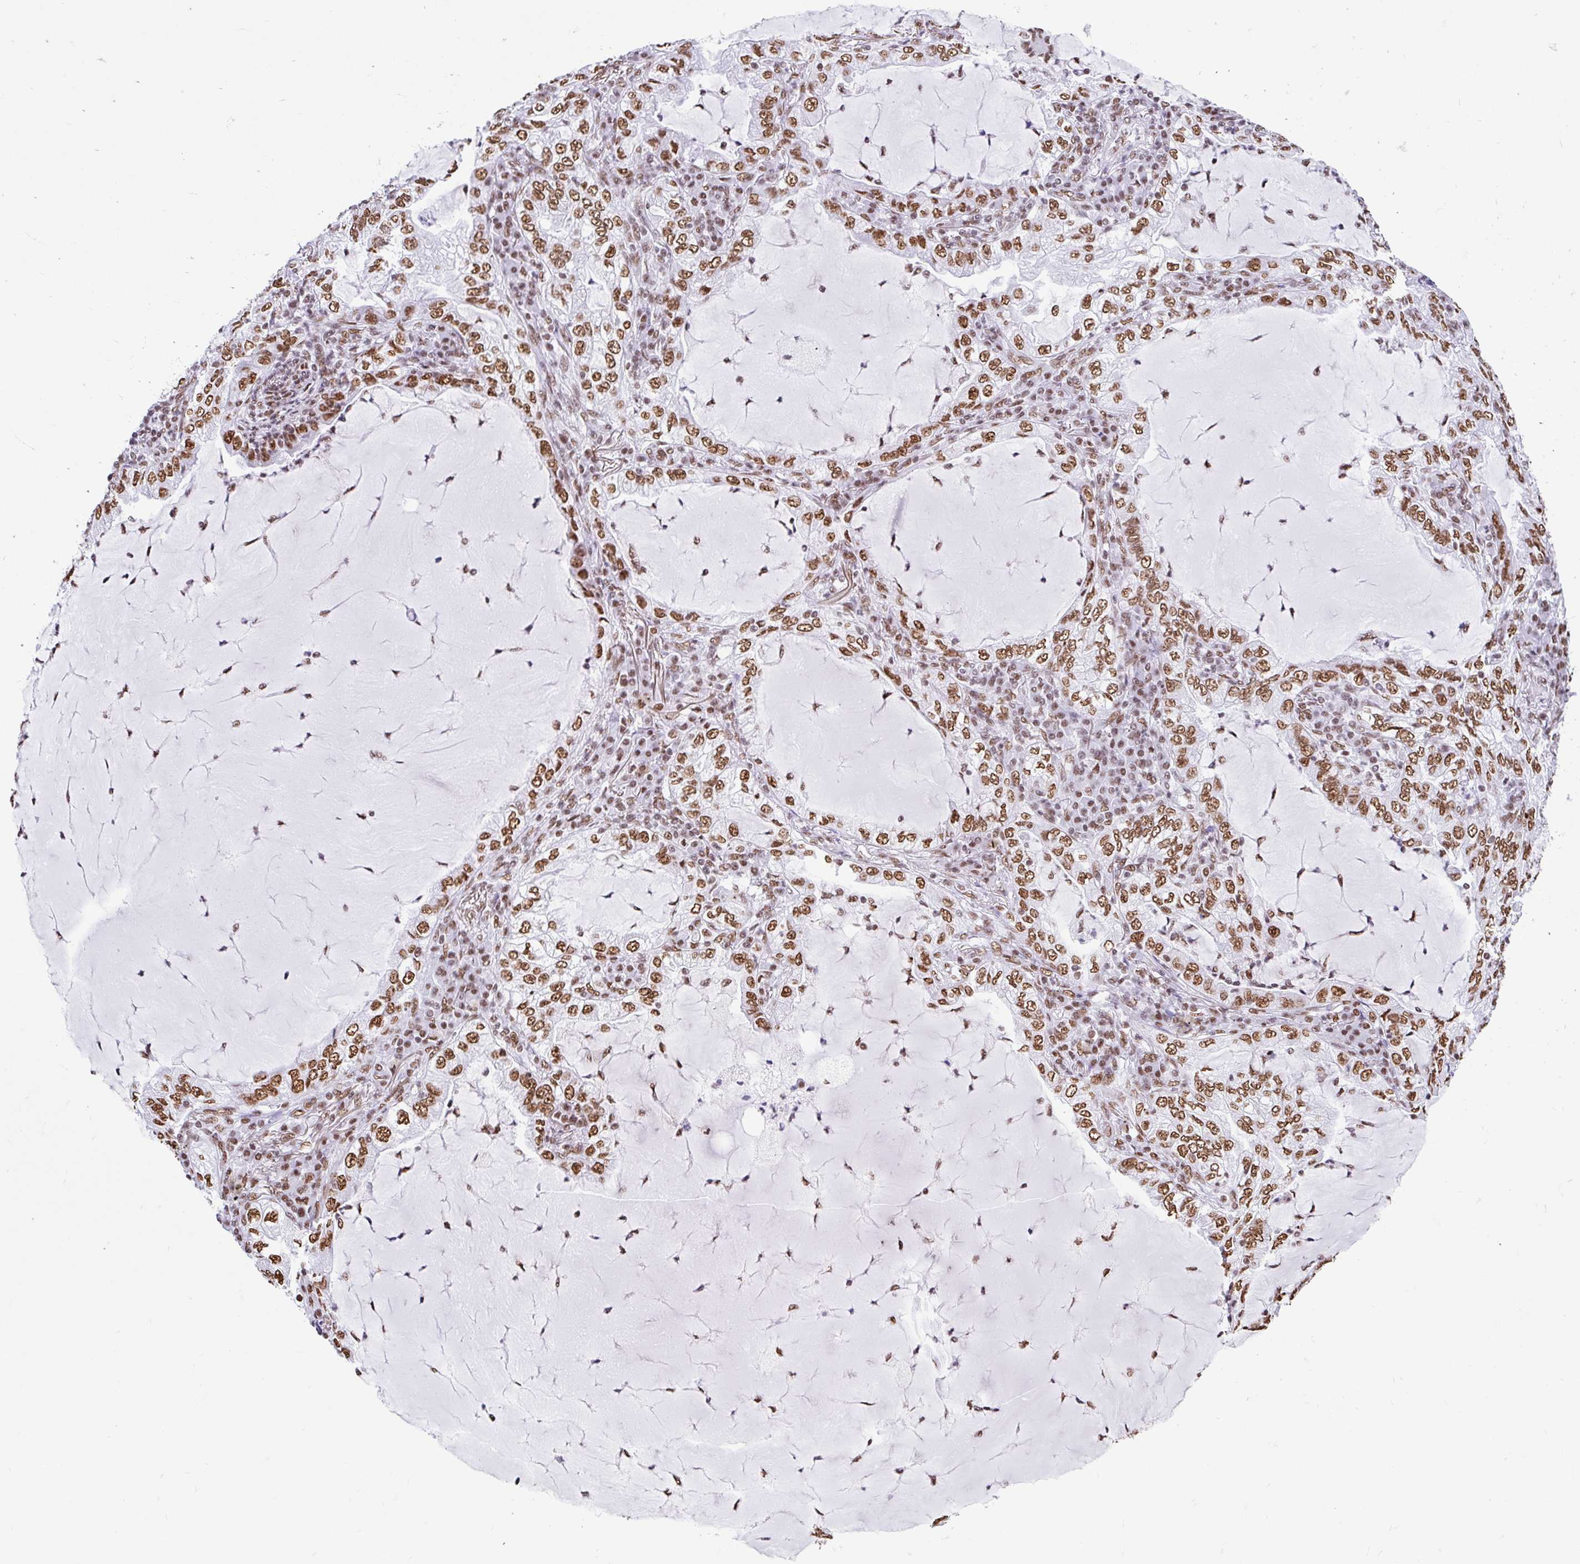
{"staining": {"intensity": "moderate", "quantity": ">75%", "location": "nuclear"}, "tissue": "lung cancer", "cell_type": "Tumor cells", "image_type": "cancer", "snomed": [{"axis": "morphology", "description": "Adenocarcinoma, NOS"}, {"axis": "topography", "description": "Lung"}], "caption": "Lung adenocarcinoma stained with immunohistochemistry (IHC) exhibits moderate nuclear staining in approximately >75% of tumor cells.", "gene": "KHDRBS1", "patient": {"sex": "female", "age": 73}}